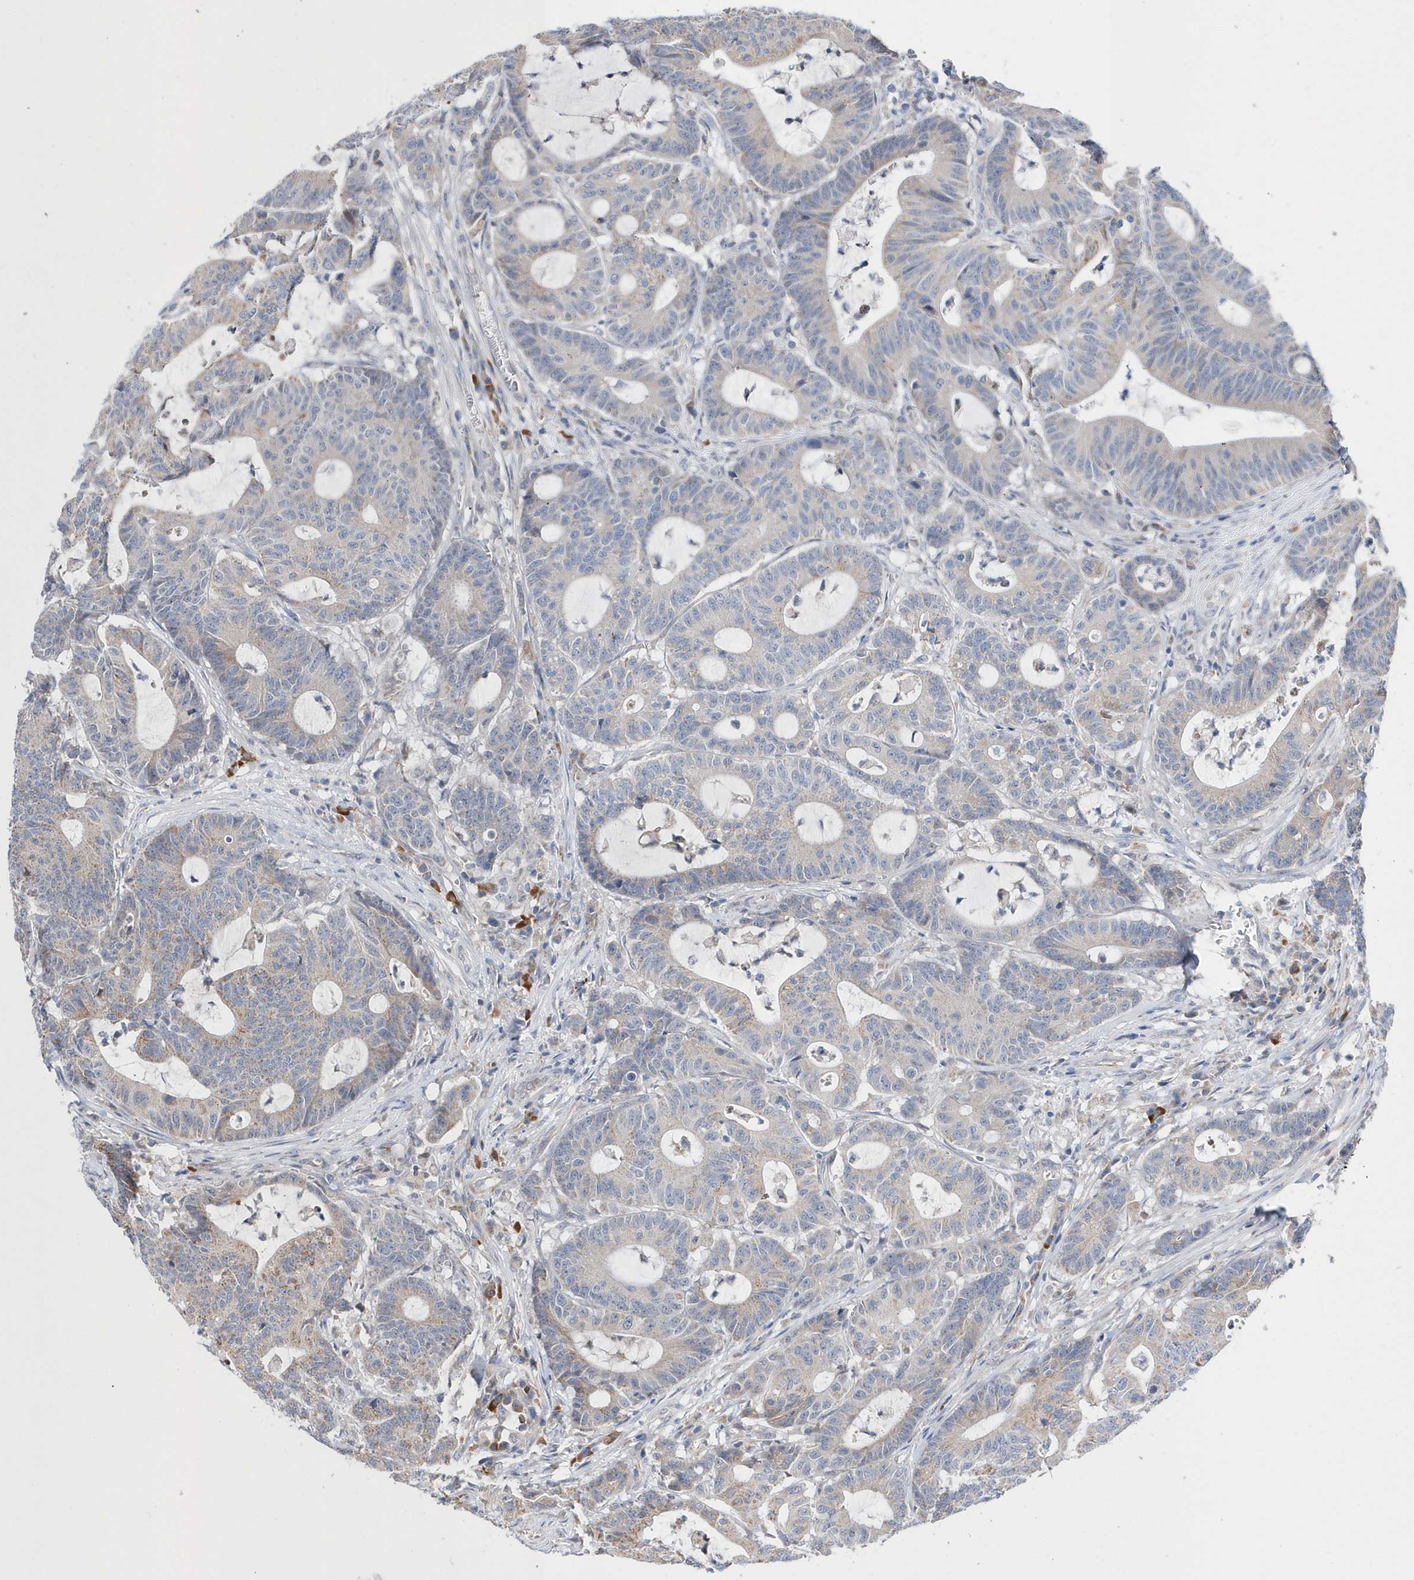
{"staining": {"intensity": "weak", "quantity": "<25%", "location": "cytoplasmic/membranous"}, "tissue": "colorectal cancer", "cell_type": "Tumor cells", "image_type": "cancer", "snomed": [{"axis": "morphology", "description": "Adenocarcinoma, NOS"}, {"axis": "topography", "description": "Colon"}], "caption": "Immunohistochemistry photomicrograph of neoplastic tissue: colorectal cancer stained with DAB (3,3'-diaminobenzidine) displays no significant protein staining in tumor cells. (DAB (3,3'-diaminobenzidine) immunohistochemistry visualized using brightfield microscopy, high magnification).", "gene": "SPATA5", "patient": {"sex": "female", "age": 84}}